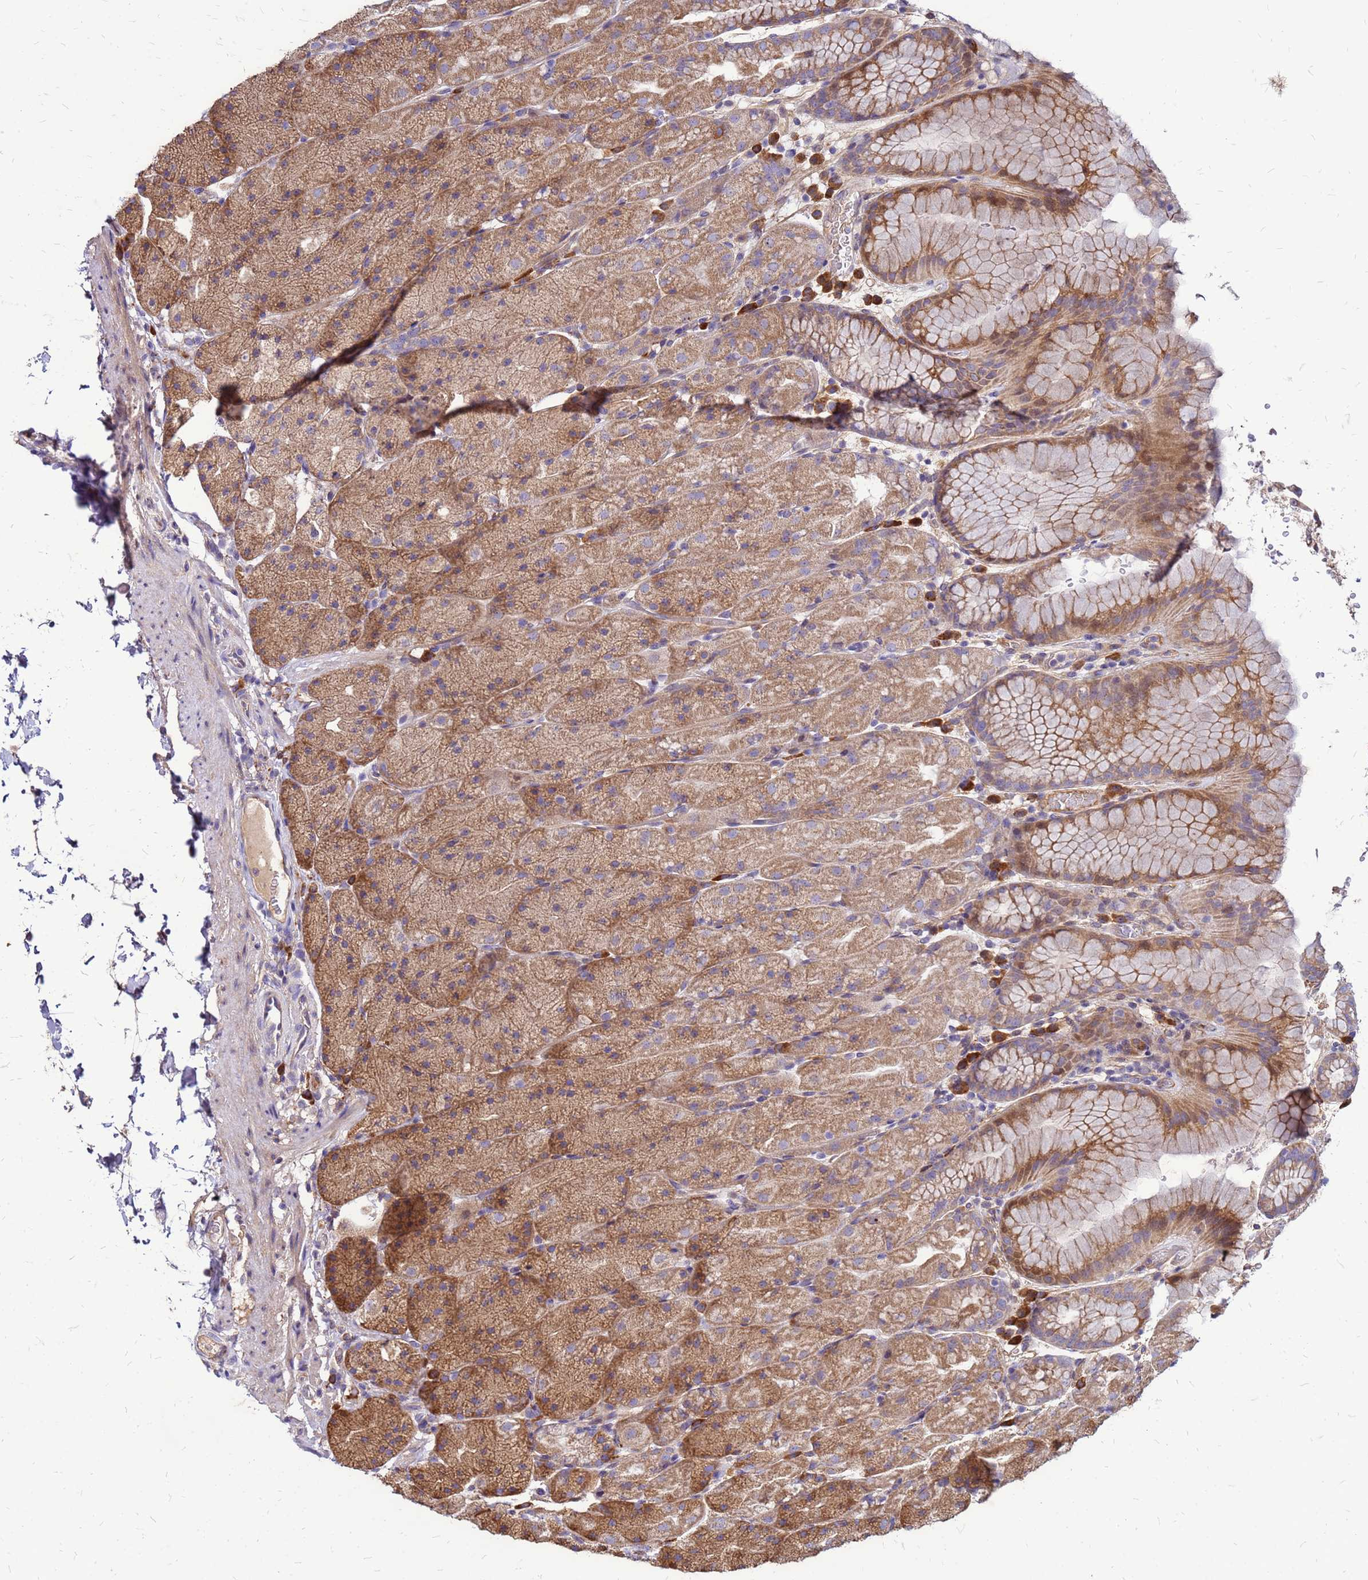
{"staining": {"intensity": "moderate", "quantity": ">75%", "location": "cytoplasmic/membranous"}, "tissue": "stomach", "cell_type": "Glandular cells", "image_type": "normal", "snomed": [{"axis": "morphology", "description": "Normal tissue, NOS"}, {"axis": "topography", "description": "Stomach, upper"}, {"axis": "topography", "description": "Stomach, lower"}], "caption": "Immunohistochemistry (IHC) staining of normal stomach, which shows medium levels of moderate cytoplasmic/membranous positivity in about >75% of glandular cells indicating moderate cytoplasmic/membranous protein expression. The staining was performed using DAB (3,3'-diaminobenzidine) (brown) for protein detection and nuclei were counterstained in hematoxylin (blue).", "gene": "VMO1", "patient": {"sex": "male", "age": 67}}